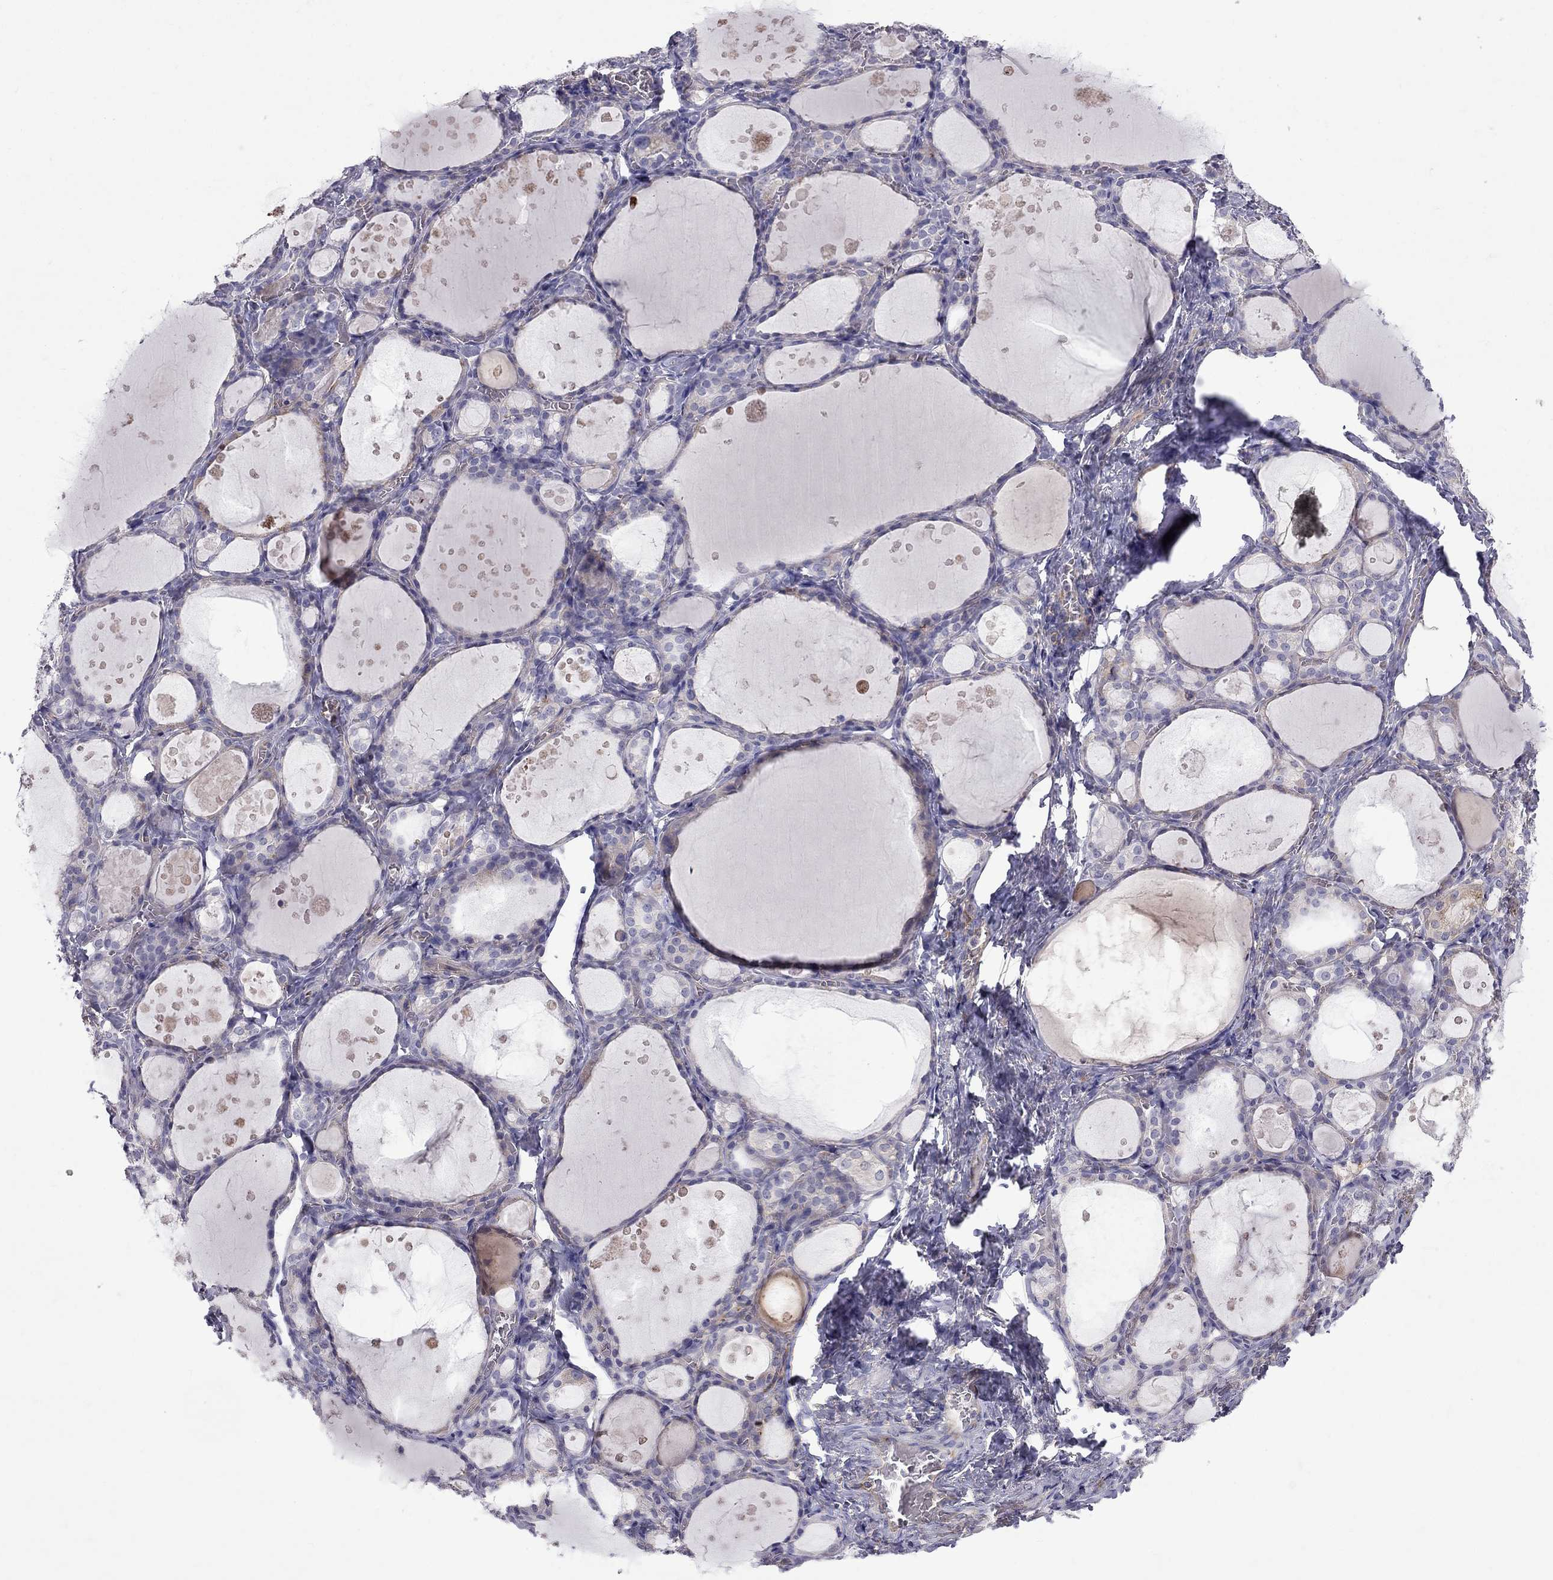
{"staining": {"intensity": "negative", "quantity": "none", "location": "none"}, "tissue": "thyroid gland", "cell_type": "Glandular cells", "image_type": "normal", "snomed": [{"axis": "morphology", "description": "Normal tissue, NOS"}, {"axis": "topography", "description": "Thyroid gland"}], "caption": "Immunohistochemistry (IHC) histopathology image of unremarkable thyroid gland: human thyroid gland stained with DAB exhibits no significant protein staining in glandular cells.", "gene": "EIF4E3", "patient": {"sex": "male", "age": 68}}